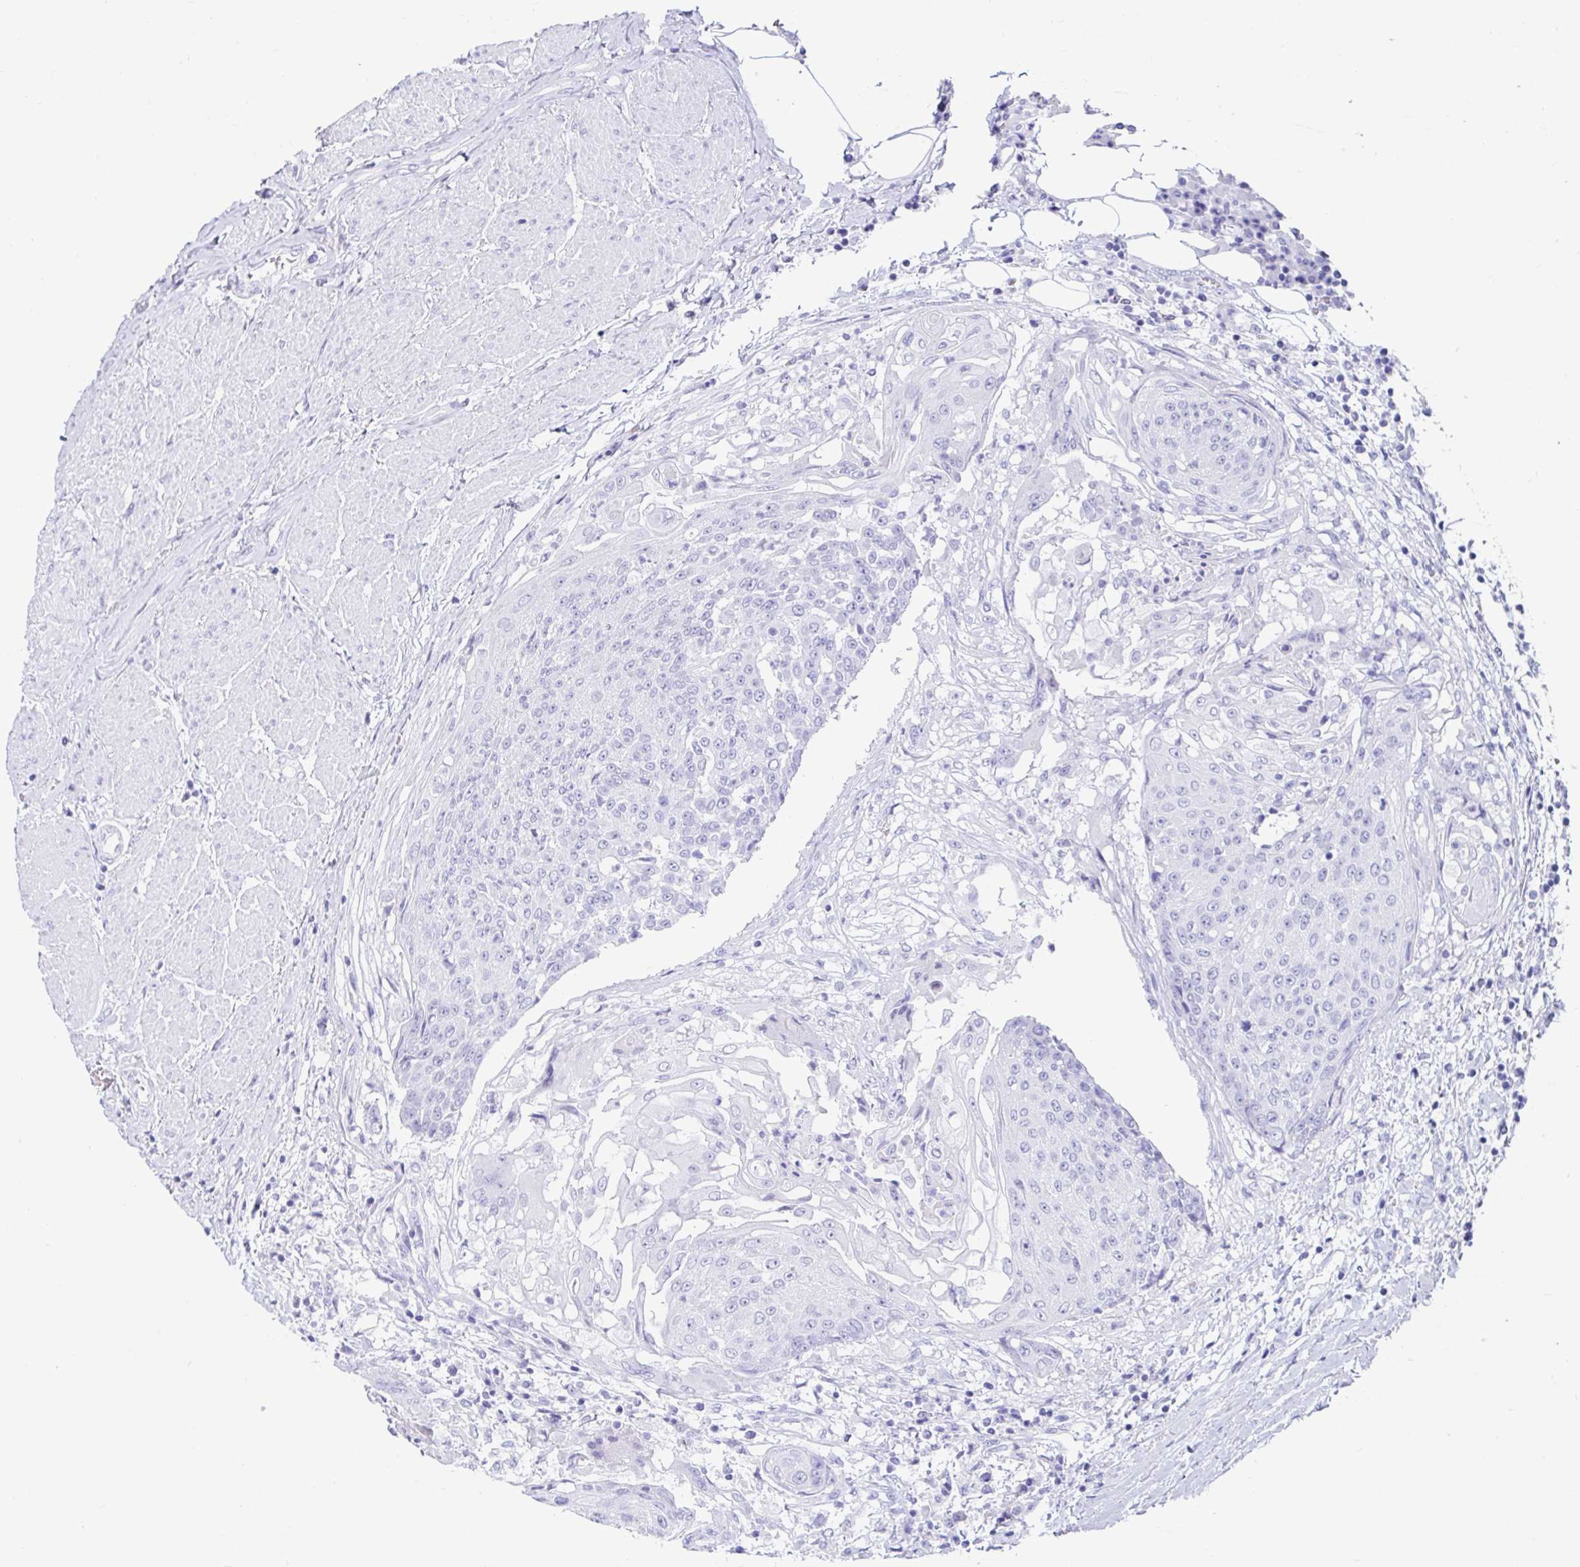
{"staining": {"intensity": "negative", "quantity": "none", "location": "none"}, "tissue": "urothelial cancer", "cell_type": "Tumor cells", "image_type": "cancer", "snomed": [{"axis": "morphology", "description": "Urothelial carcinoma, High grade"}, {"axis": "topography", "description": "Urinary bladder"}], "caption": "This is an immunohistochemistry photomicrograph of human high-grade urothelial carcinoma. There is no staining in tumor cells.", "gene": "ZPBP2", "patient": {"sex": "female", "age": 63}}